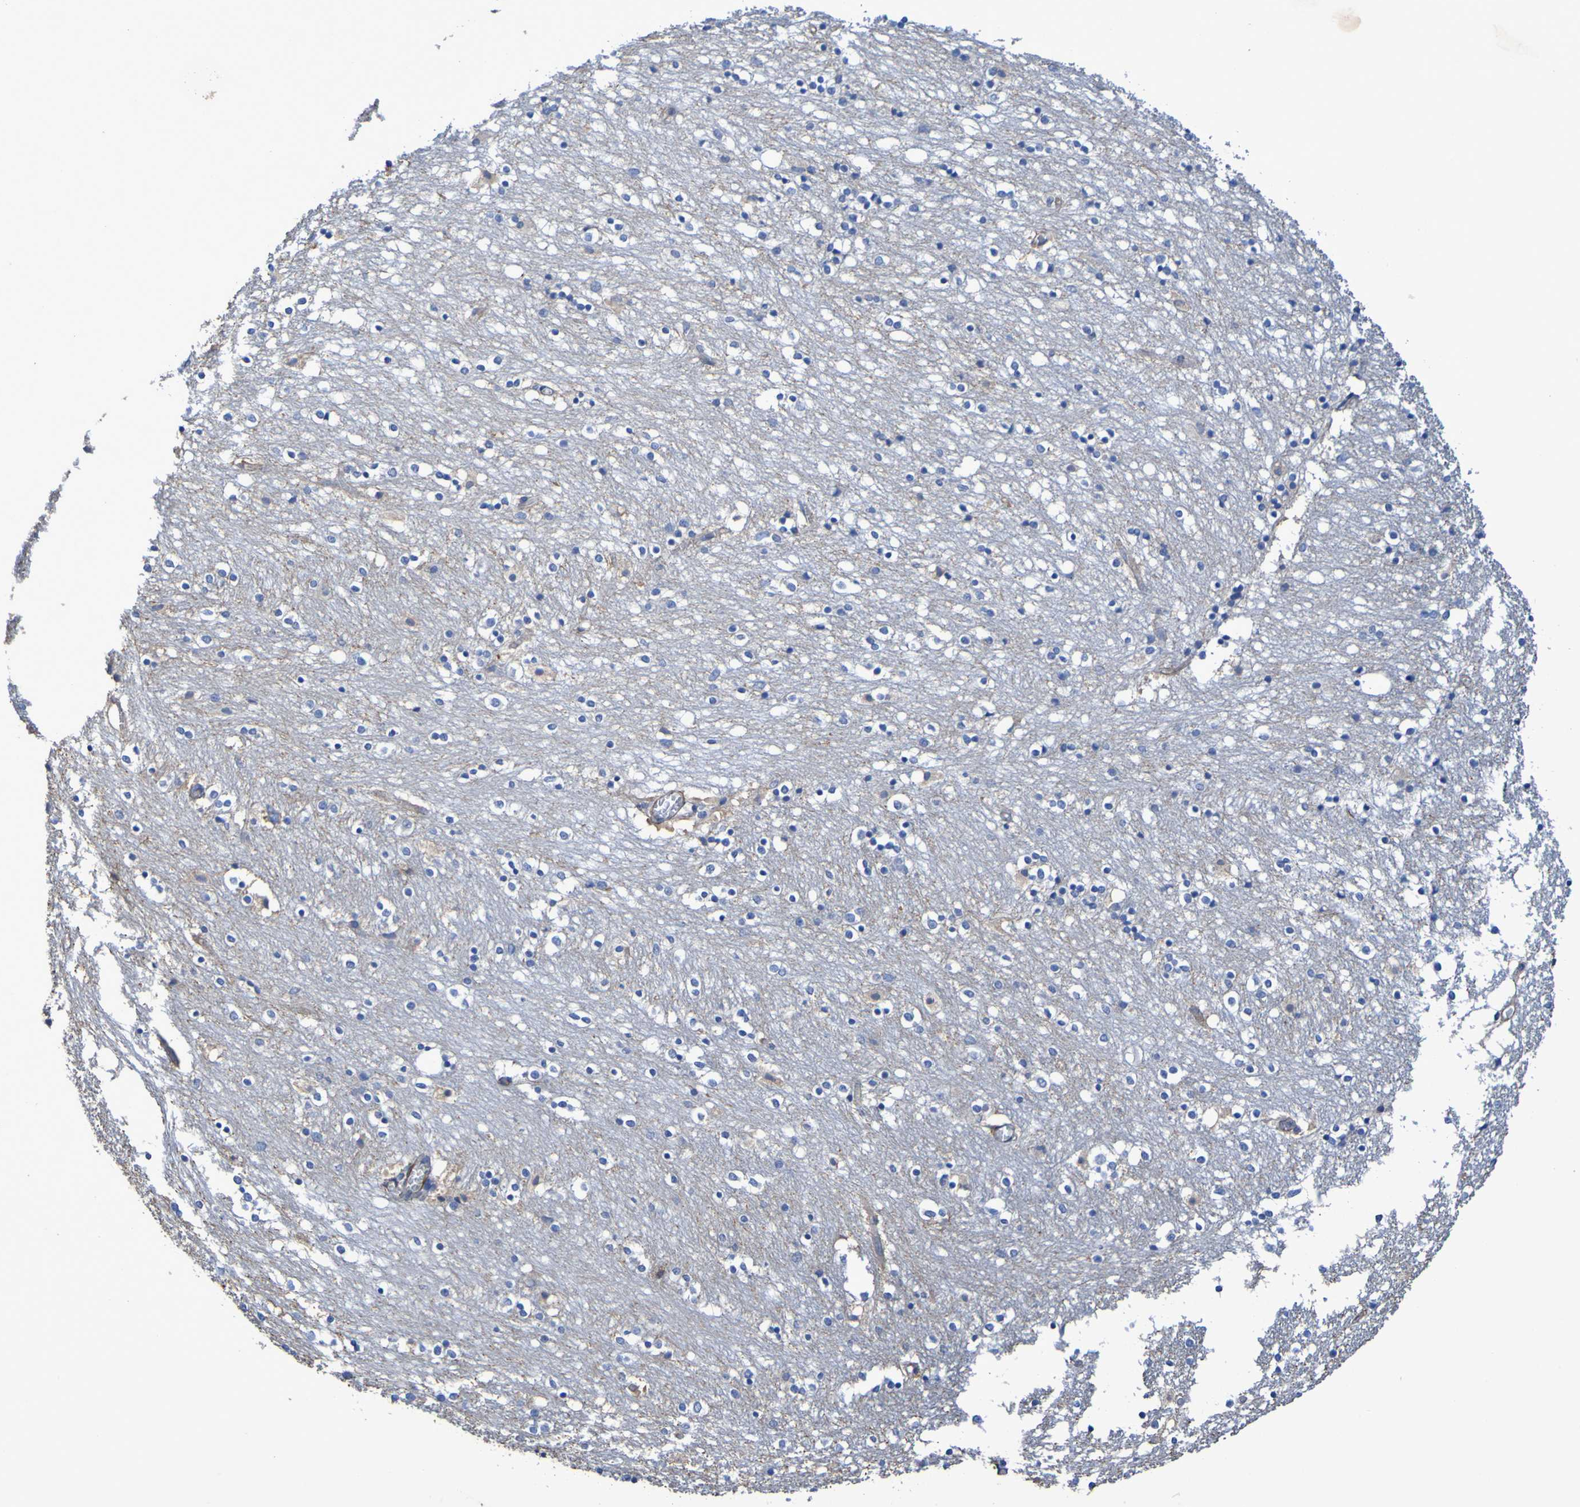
{"staining": {"intensity": "weak", "quantity": "<25%", "location": "cytoplasmic/membranous"}, "tissue": "caudate", "cell_type": "Glial cells", "image_type": "normal", "snomed": [{"axis": "morphology", "description": "Normal tissue, NOS"}, {"axis": "topography", "description": "Lateral ventricle wall"}], "caption": "A high-resolution photomicrograph shows immunohistochemistry (IHC) staining of unremarkable caudate, which exhibits no significant expression in glial cells.", "gene": "SRPRB", "patient": {"sex": "female", "age": 54}}